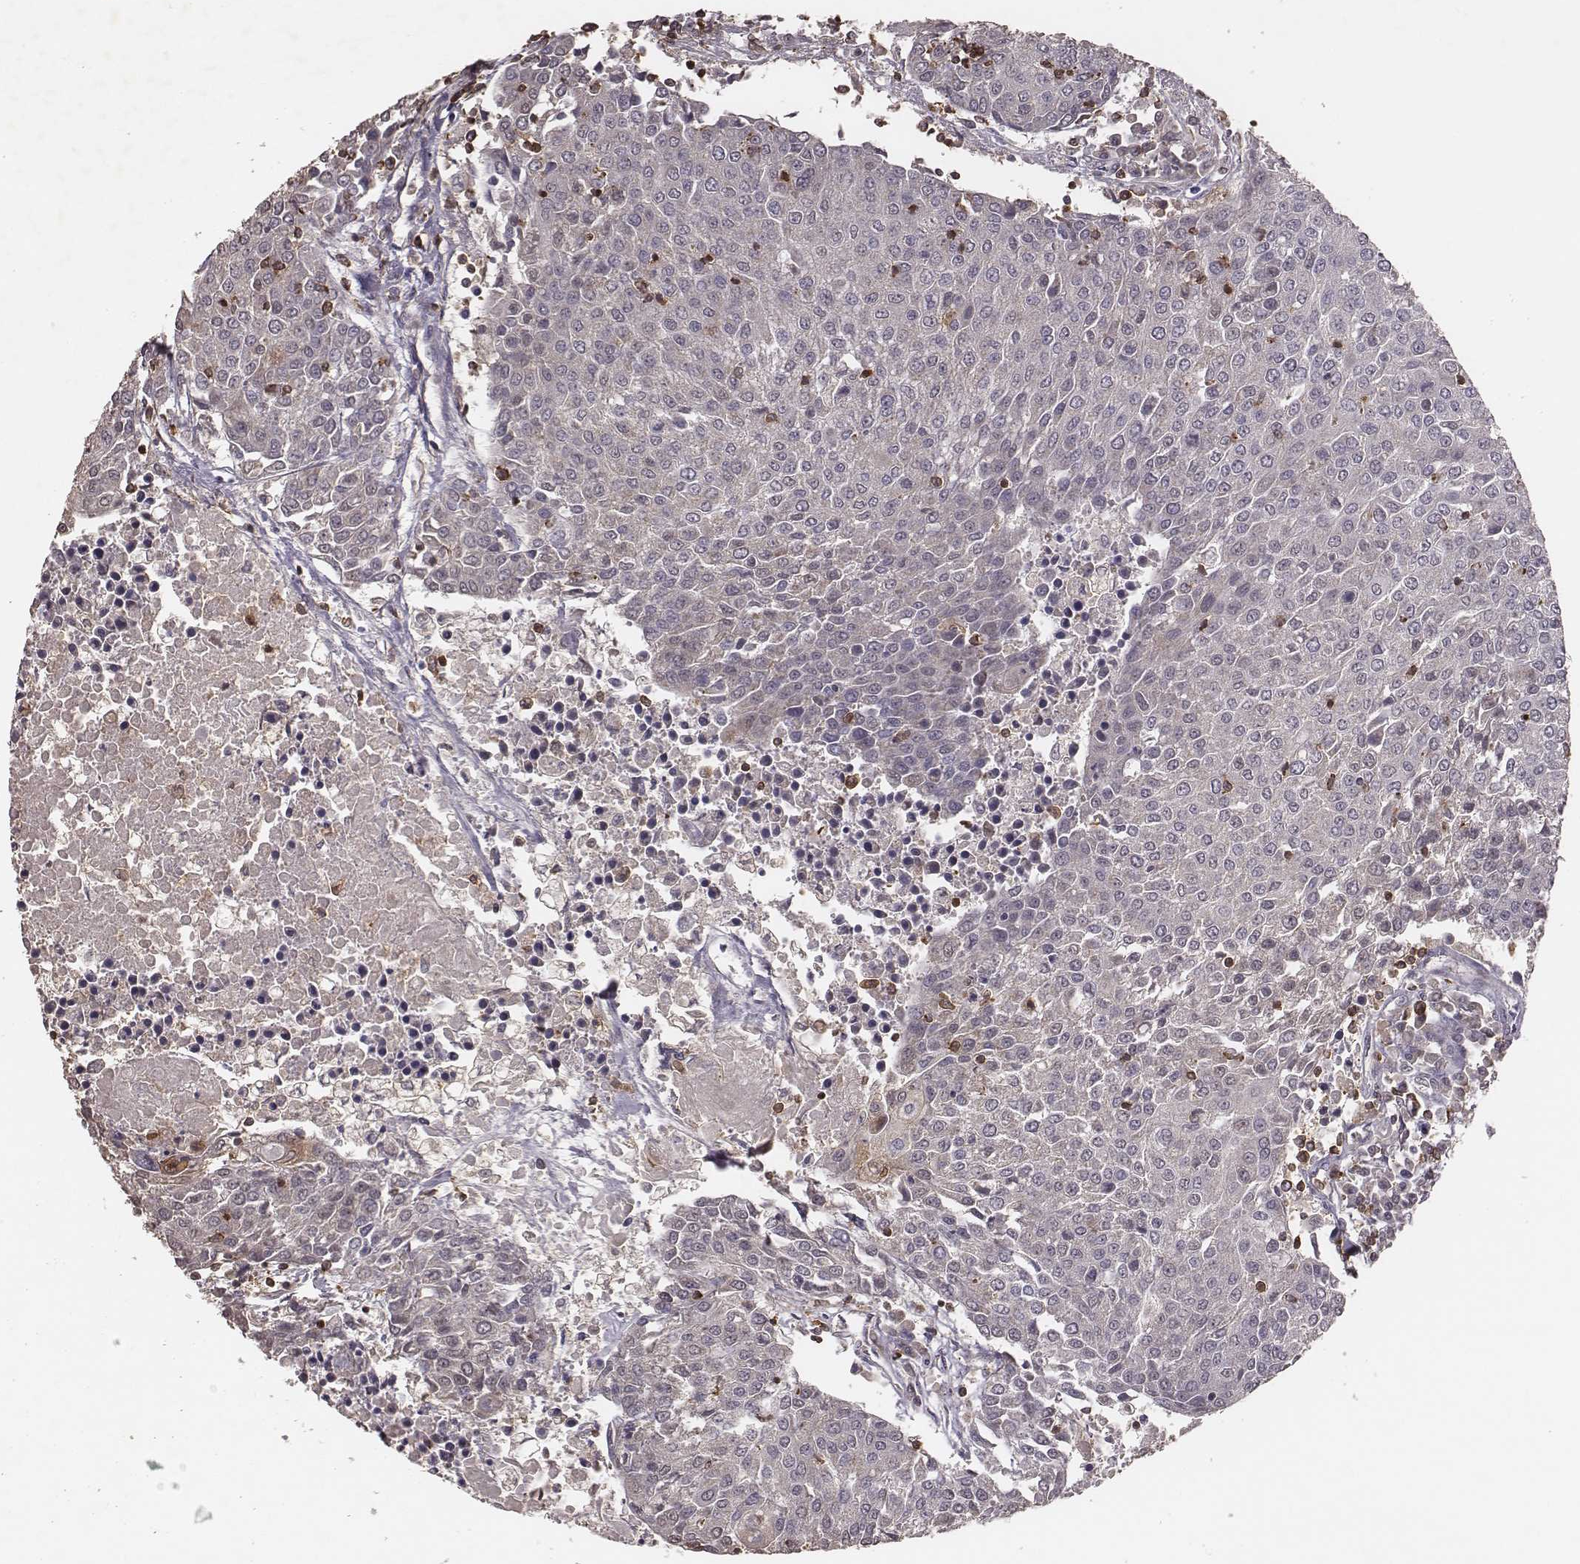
{"staining": {"intensity": "negative", "quantity": "none", "location": "none"}, "tissue": "urothelial cancer", "cell_type": "Tumor cells", "image_type": "cancer", "snomed": [{"axis": "morphology", "description": "Urothelial carcinoma, High grade"}, {"axis": "topography", "description": "Urinary bladder"}], "caption": "The image reveals no significant positivity in tumor cells of urothelial carcinoma (high-grade).", "gene": "PILRA", "patient": {"sex": "female", "age": 85}}